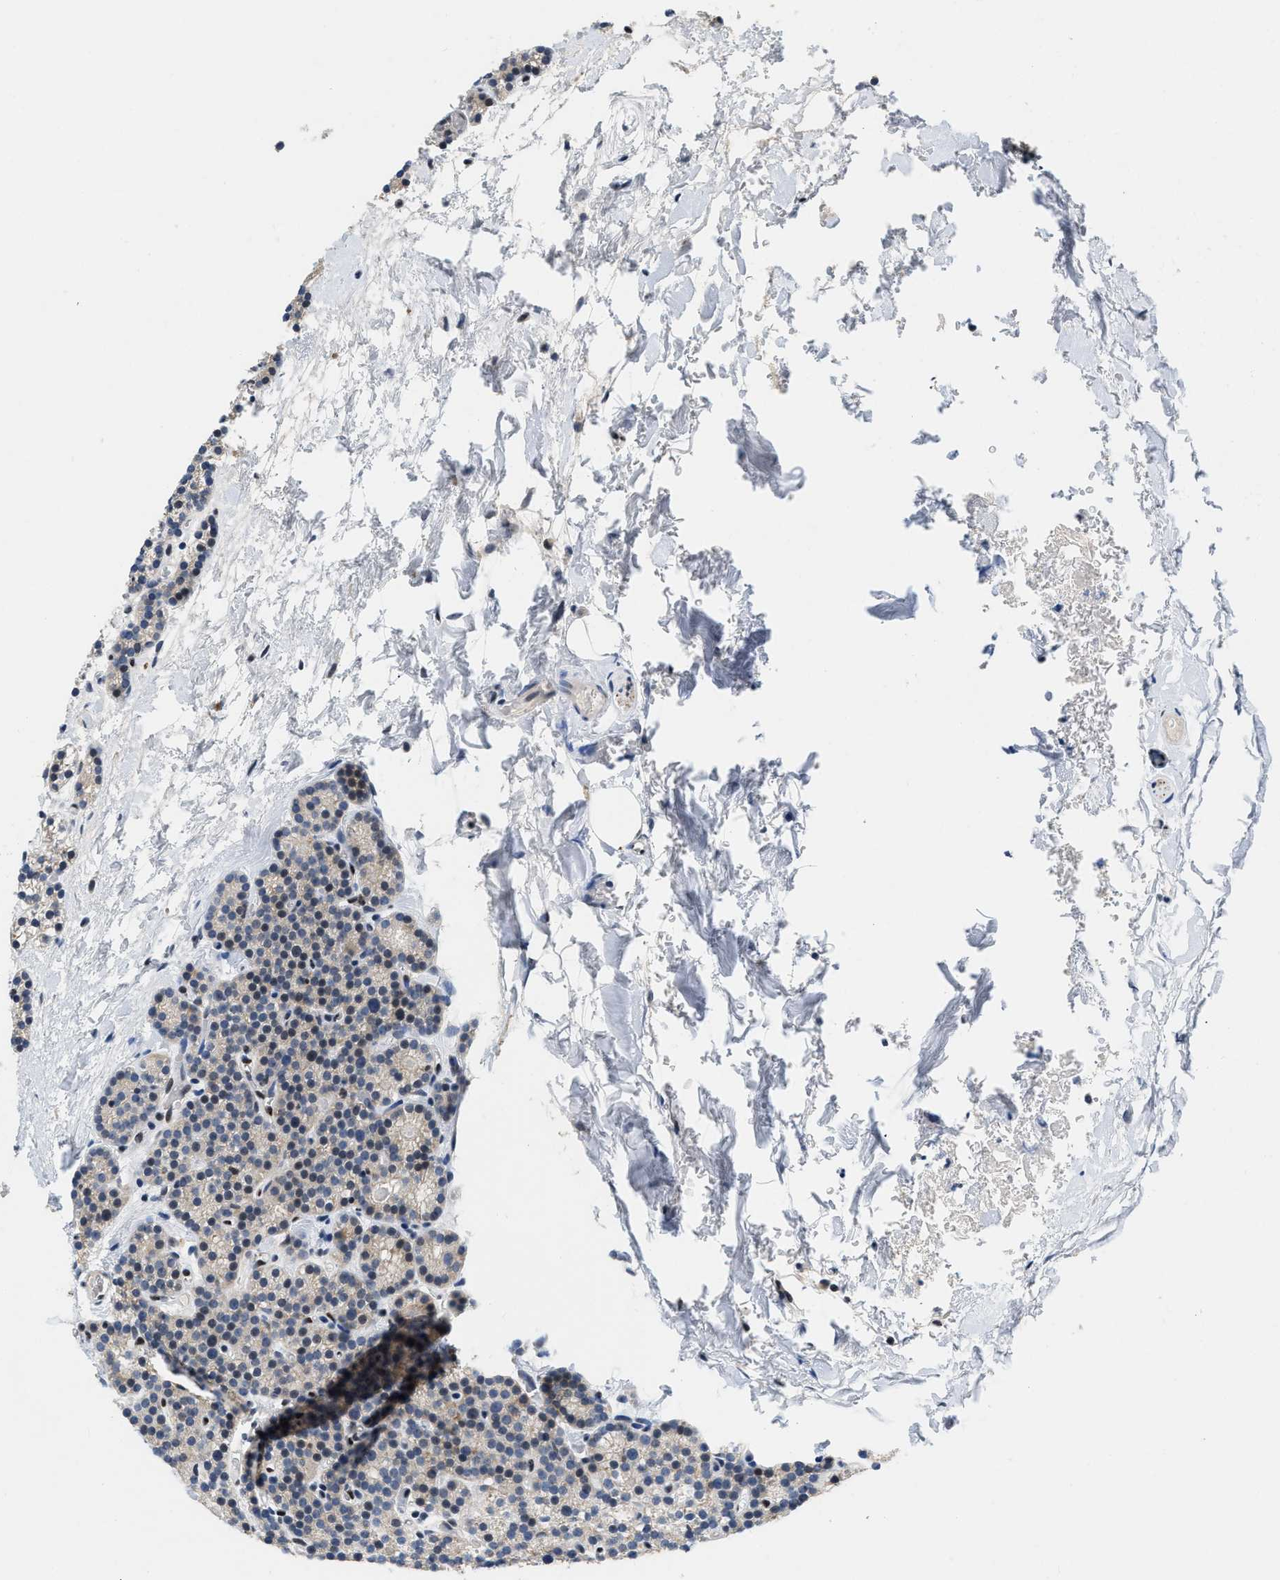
{"staining": {"intensity": "moderate", "quantity": "<25%", "location": "nuclear"}, "tissue": "parathyroid gland", "cell_type": "Glandular cells", "image_type": "normal", "snomed": [{"axis": "morphology", "description": "Normal tissue, NOS"}, {"axis": "morphology", "description": "Adenoma, NOS"}, {"axis": "topography", "description": "Parathyroid gland"}], "caption": "About <25% of glandular cells in normal human parathyroid gland reveal moderate nuclear protein positivity as visualized by brown immunohistochemical staining.", "gene": "VIP", "patient": {"sex": "female", "age": 54}}